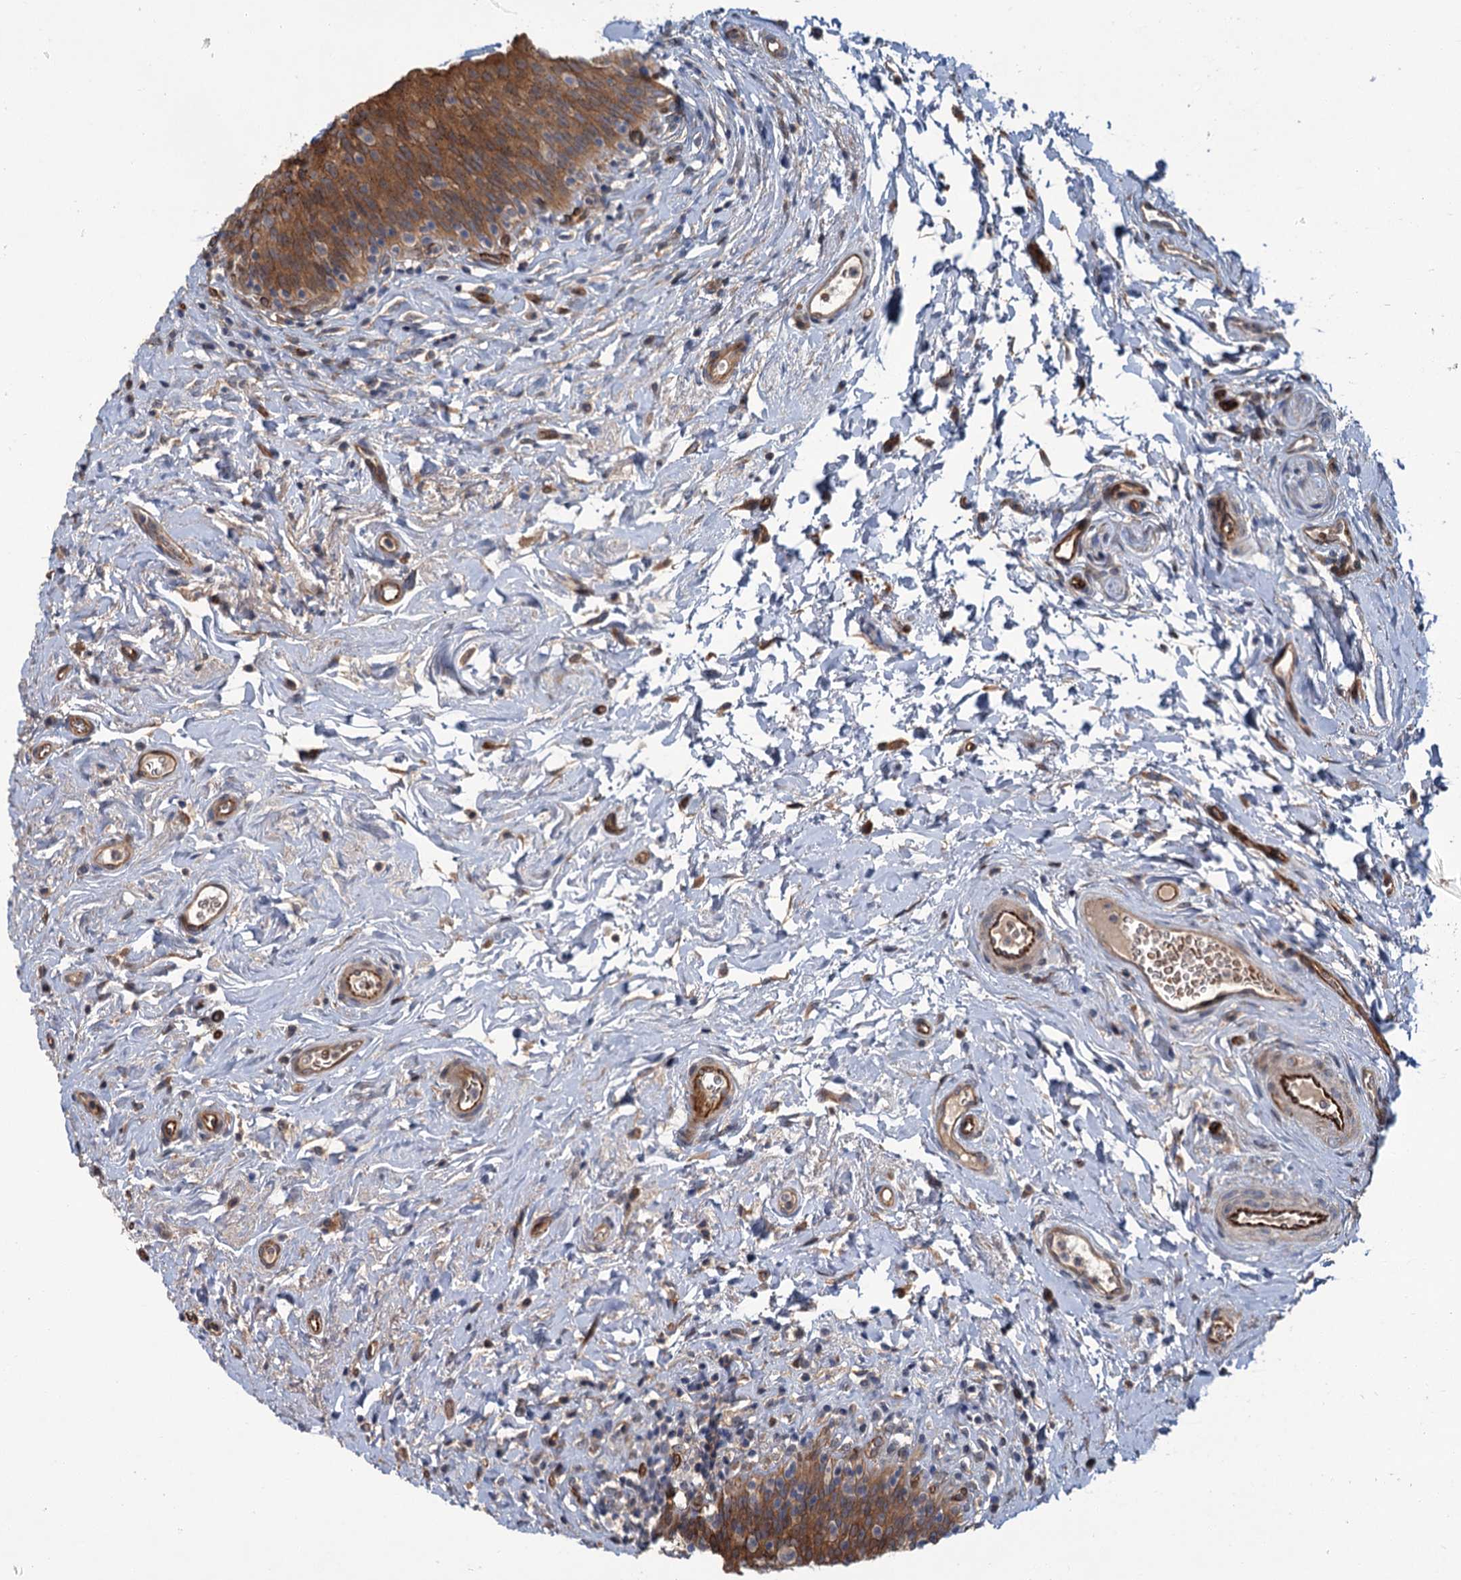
{"staining": {"intensity": "moderate", "quantity": ">75%", "location": "cytoplasmic/membranous"}, "tissue": "urinary bladder", "cell_type": "Urothelial cells", "image_type": "normal", "snomed": [{"axis": "morphology", "description": "Normal tissue, NOS"}, {"axis": "topography", "description": "Urinary bladder"}], "caption": "Normal urinary bladder exhibits moderate cytoplasmic/membranous staining in approximately >75% of urothelial cells, visualized by immunohistochemistry. (DAB IHC, brown staining for protein, blue staining for nuclei).", "gene": "PKN2", "patient": {"sex": "male", "age": 83}}